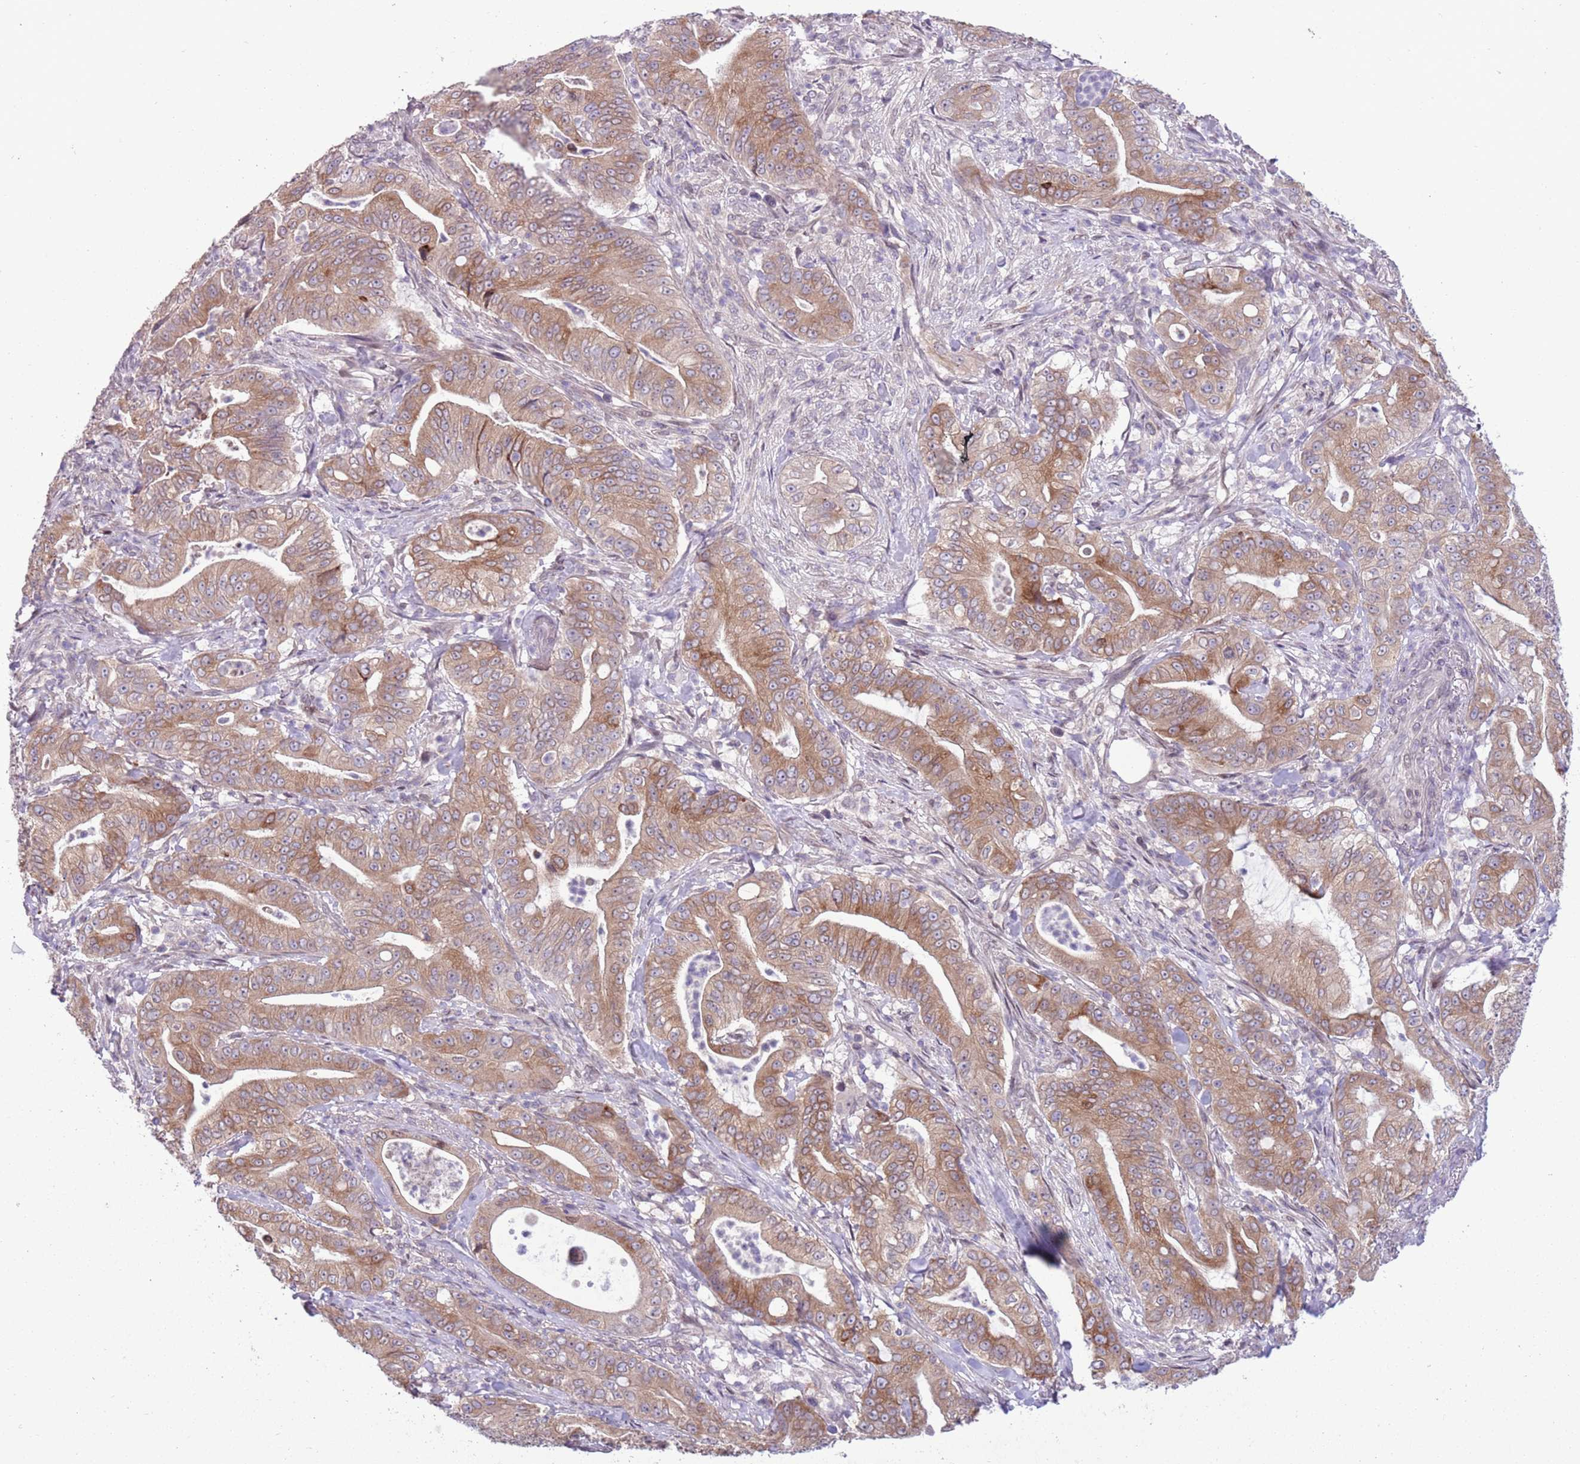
{"staining": {"intensity": "moderate", "quantity": ">75%", "location": "cytoplasmic/membranous"}, "tissue": "pancreatic cancer", "cell_type": "Tumor cells", "image_type": "cancer", "snomed": [{"axis": "morphology", "description": "Adenocarcinoma, NOS"}, {"axis": "topography", "description": "Pancreas"}], "caption": "Immunohistochemistry (IHC) (DAB) staining of human pancreatic adenocarcinoma displays moderate cytoplasmic/membranous protein positivity in approximately >75% of tumor cells. (DAB IHC with brightfield microscopy, high magnification).", "gene": "CCND2", "patient": {"sex": "male", "age": 71}}